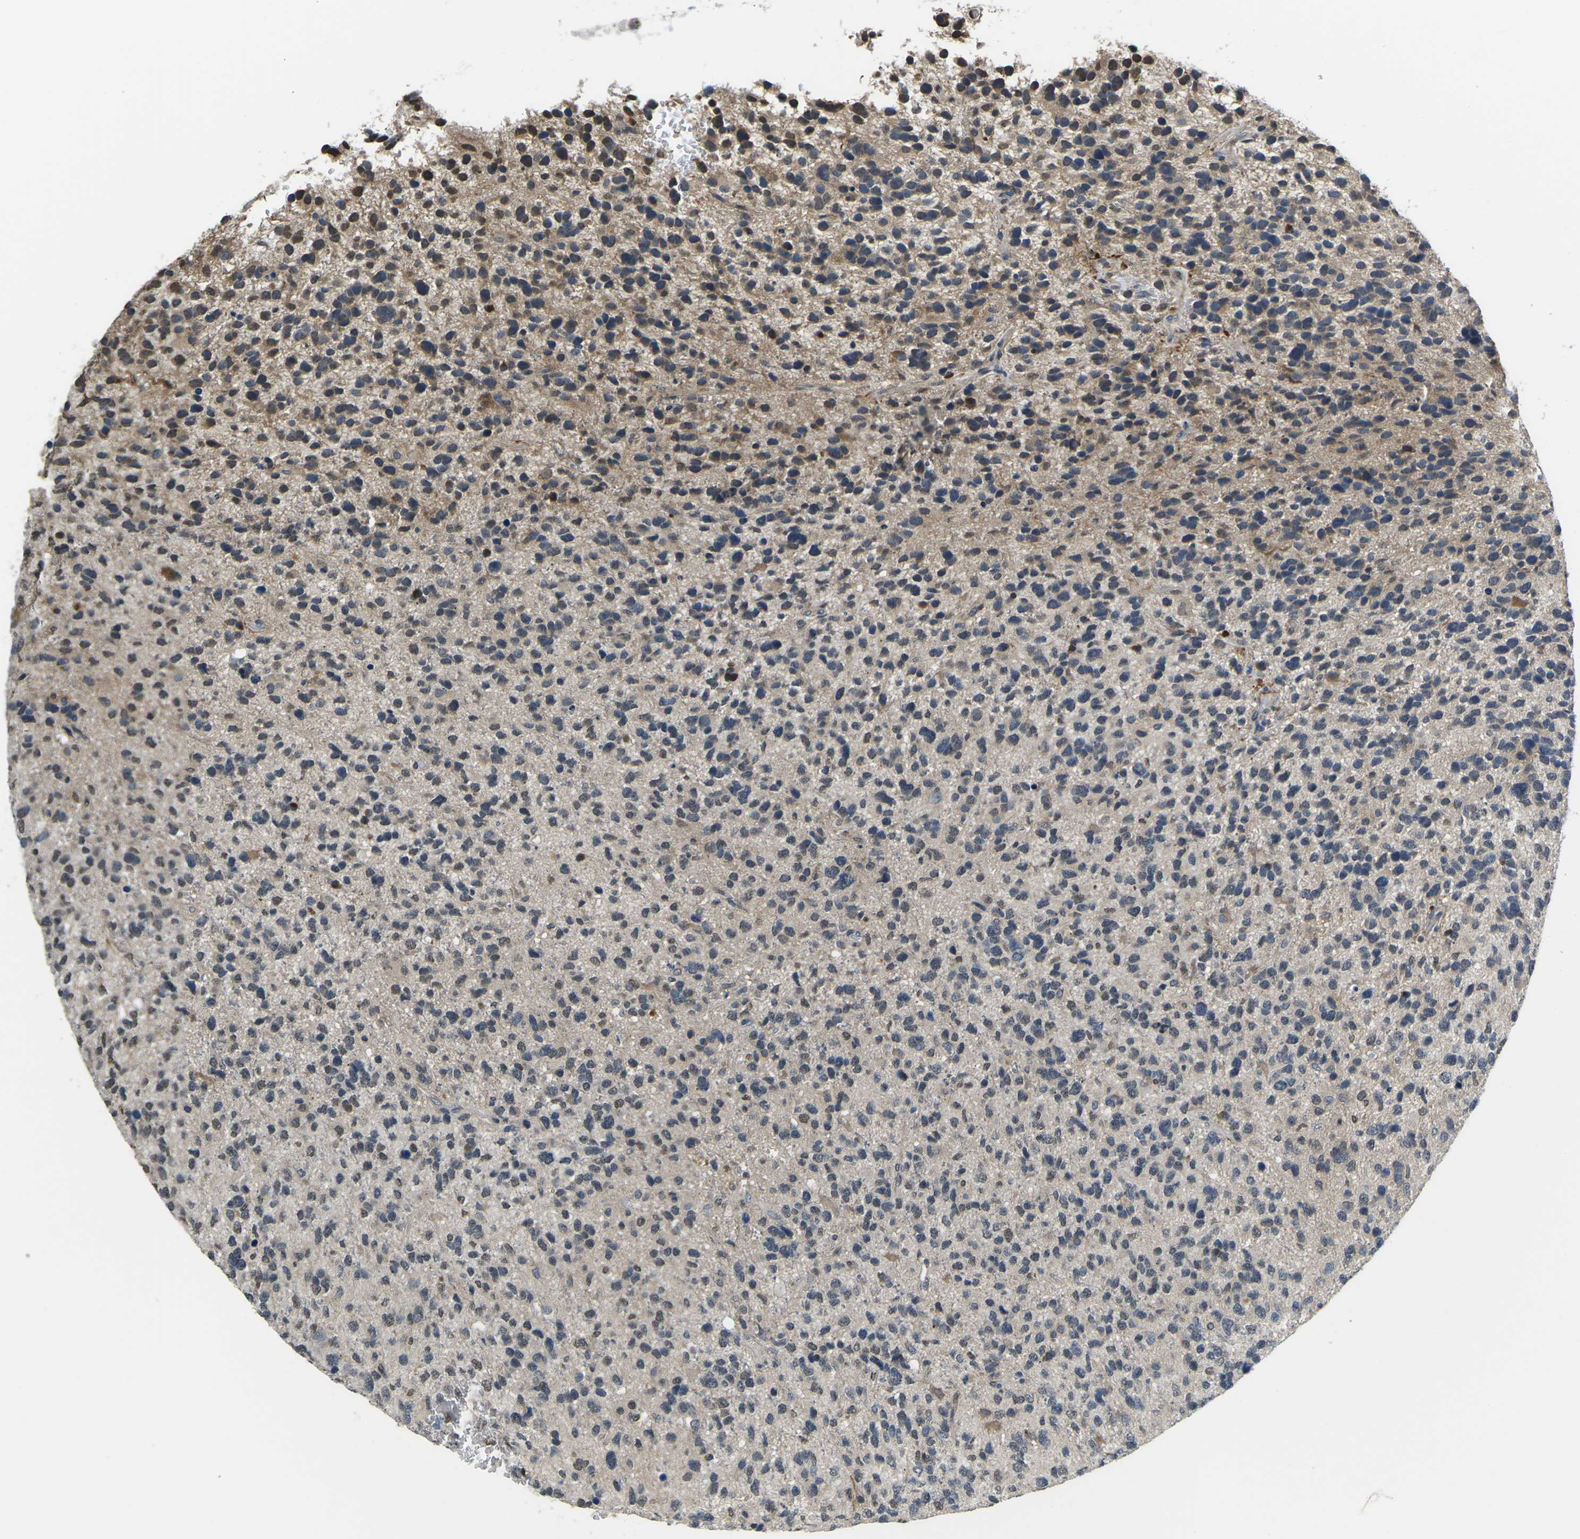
{"staining": {"intensity": "weak", "quantity": "<25%", "location": "cytoplasmic/membranous"}, "tissue": "glioma", "cell_type": "Tumor cells", "image_type": "cancer", "snomed": [{"axis": "morphology", "description": "Glioma, malignant, High grade"}, {"axis": "topography", "description": "Brain"}], "caption": "This image is of malignant high-grade glioma stained with immunohistochemistry (IHC) to label a protein in brown with the nuclei are counter-stained blue. There is no positivity in tumor cells.", "gene": "ERBB4", "patient": {"sex": "female", "age": 58}}